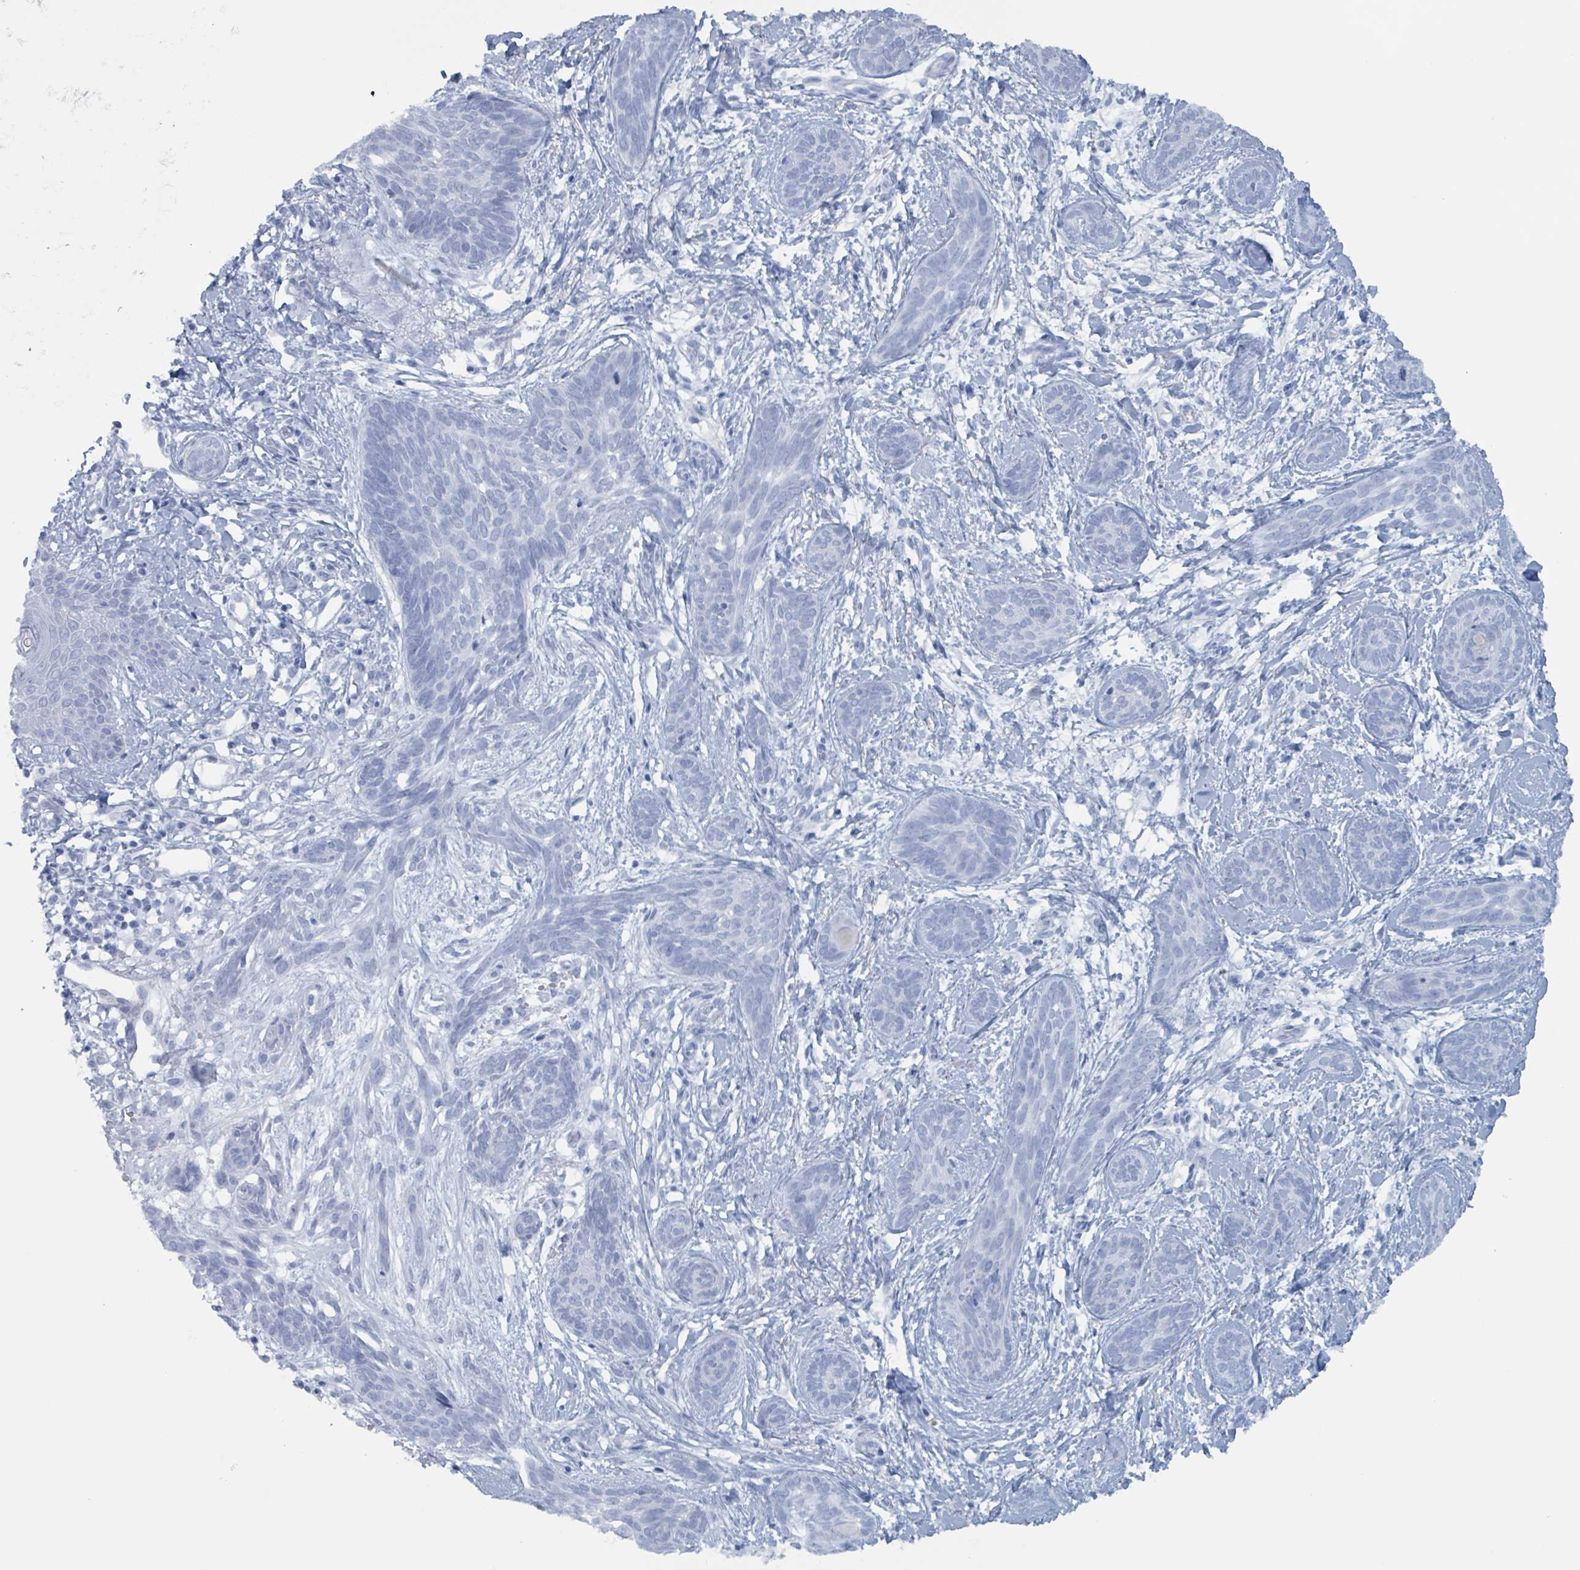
{"staining": {"intensity": "negative", "quantity": "none", "location": "none"}, "tissue": "skin cancer", "cell_type": "Tumor cells", "image_type": "cancer", "snomed": [{"axis": "morphology", "description": "Basal cell carcinoma"}, {"axis": "topography", "description": "Skin"}], "caption": "The histopathology image demonstrates no staining of tumor cells in skin basal cell carcinoma.", "gene": "KLK4", "patient": {"sex": "female", "age": 81}}